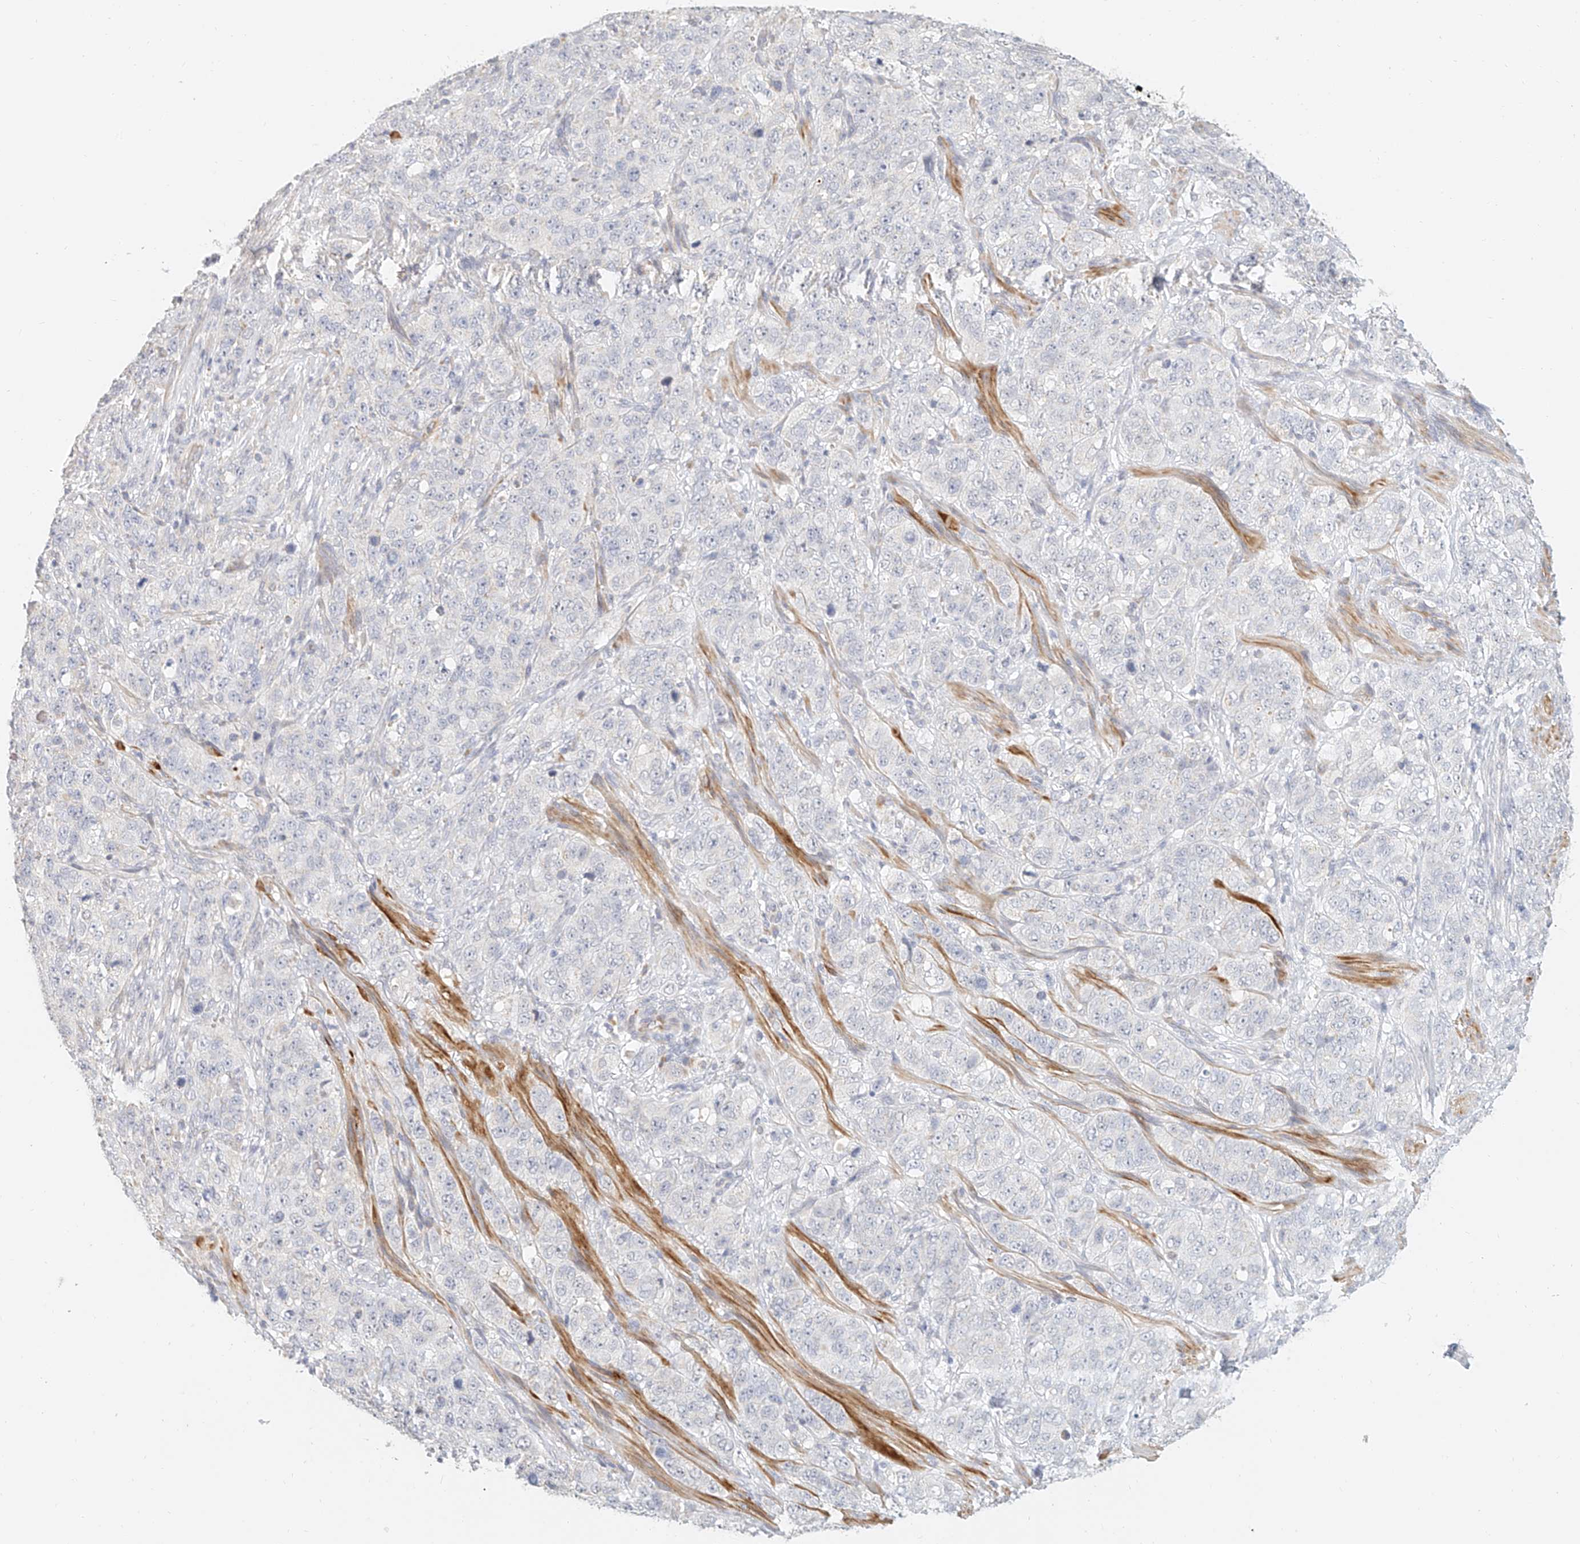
{"staining": {"intensity": "negative", "quantity": "none", "location": "none"}, "tissue": "stomach cancer", "cell_type": "Tumor cells", "image_type": "cancer", "snomed": [{"axis": "morphology", "description": "Adenocarcinoma, NOS"}, {"axis": "topography", "description": "Stomach"}], "caption": "Stomach adenocarcinoma was stained to show a protein in brown. There is no significant positivity in tumor cells.", "gene": "CXorf58", "patient": {"sex": "male", "age": 48}}